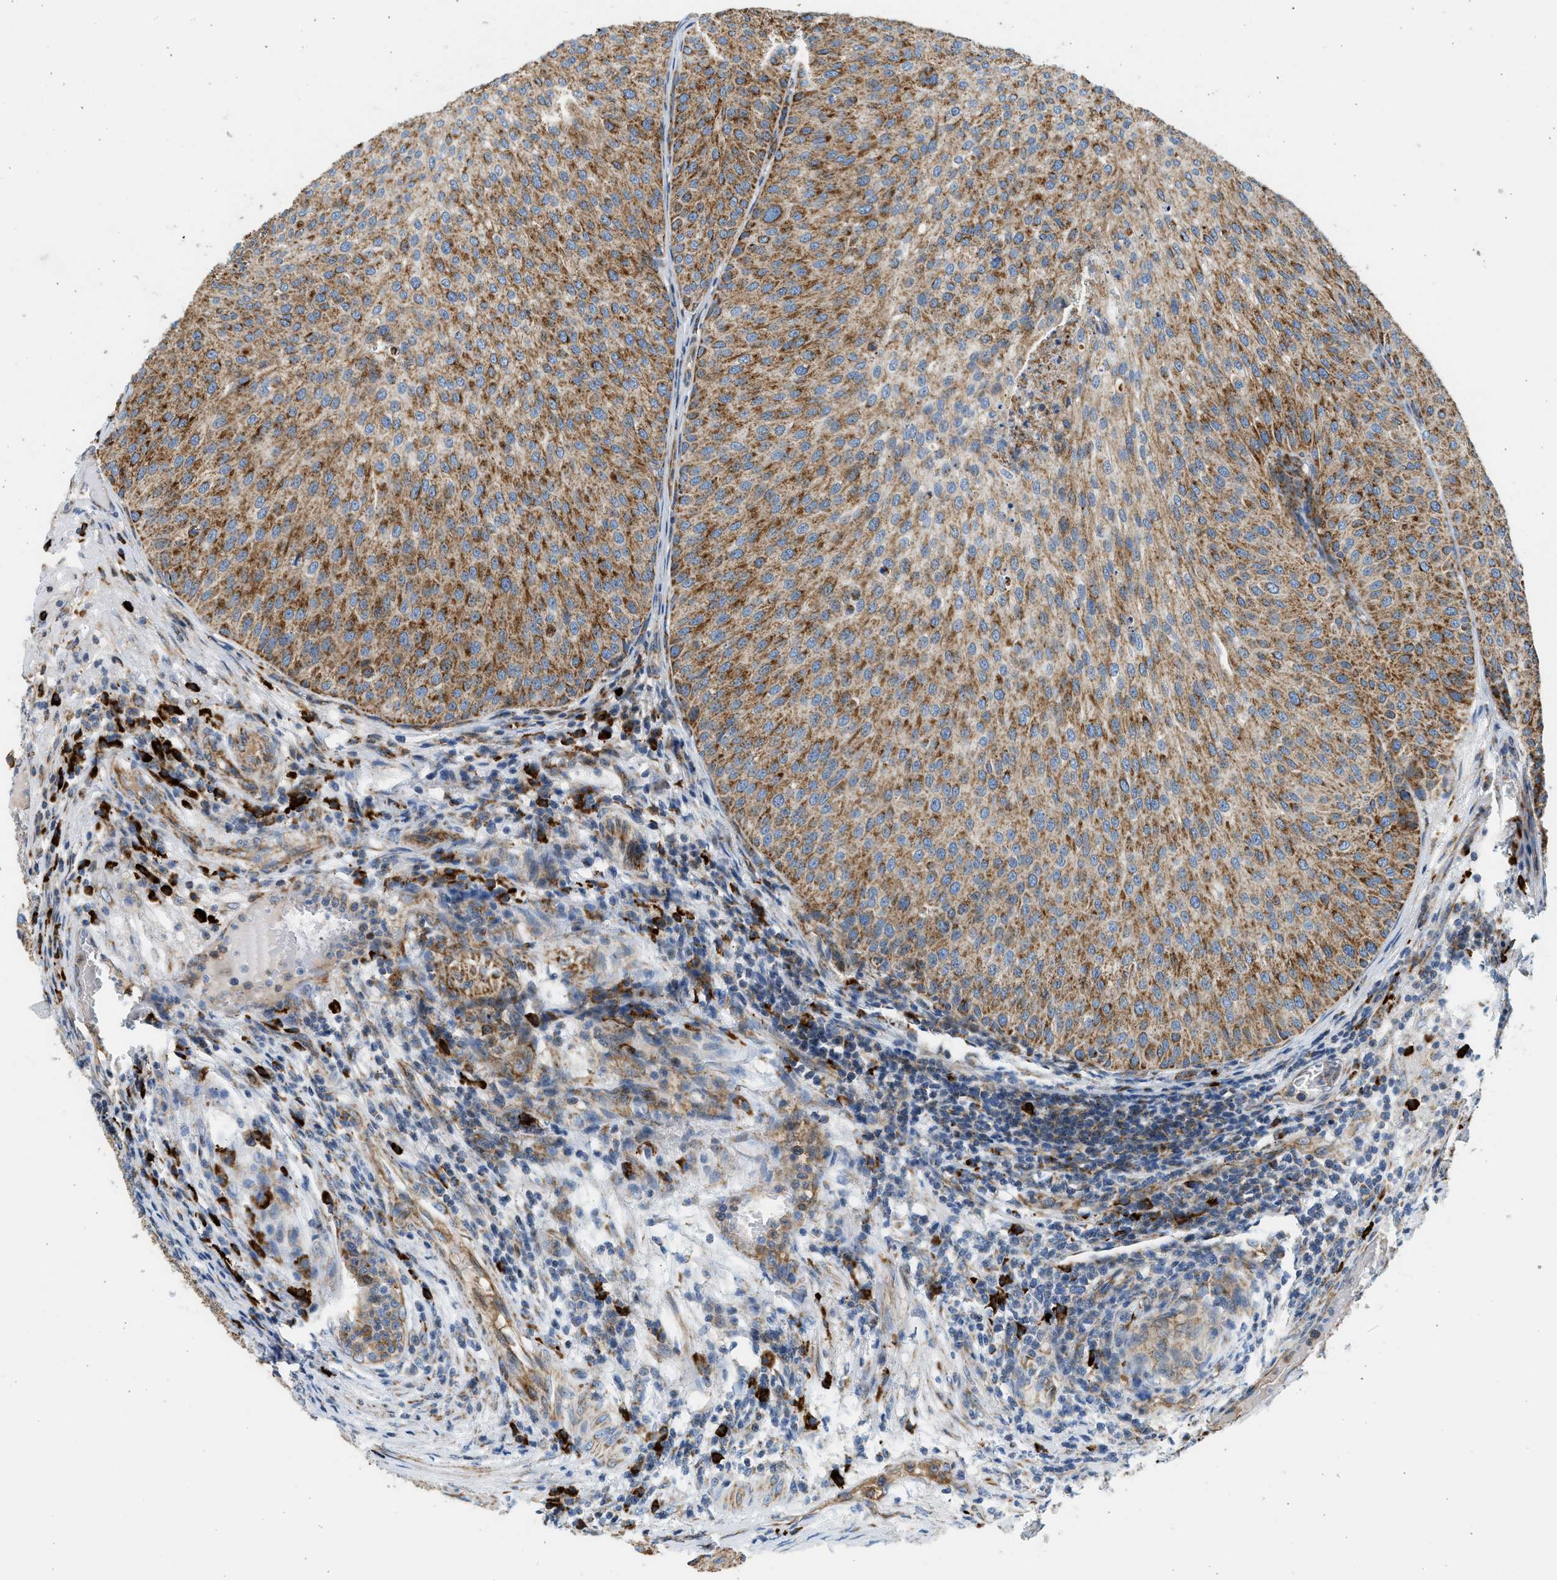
{"staining": {"intensity": "strong", "quantity": ">75%", "location": "cytoplasmic/membranous"}, "tissue": "urothelial cancer", "cell_type": "Tumor cells", "image_type": "cancer", "snomed": [{"axis": "morphology", "description": "Urothelial carcinoma, Low grade"}, {"axis": "topography", "description": "Smooth muscle"}, {"axis": "topography", "description": "Urinary bladder"}], "caption": "Immunohistochemical staining of urothelial cancer exhibits high levels of strong cytoplasmic/membranous protein expression in approximately >75% of tumor cells.", "gene": "KCNMB3", "patient": {"sex": "male", "age": 60}}